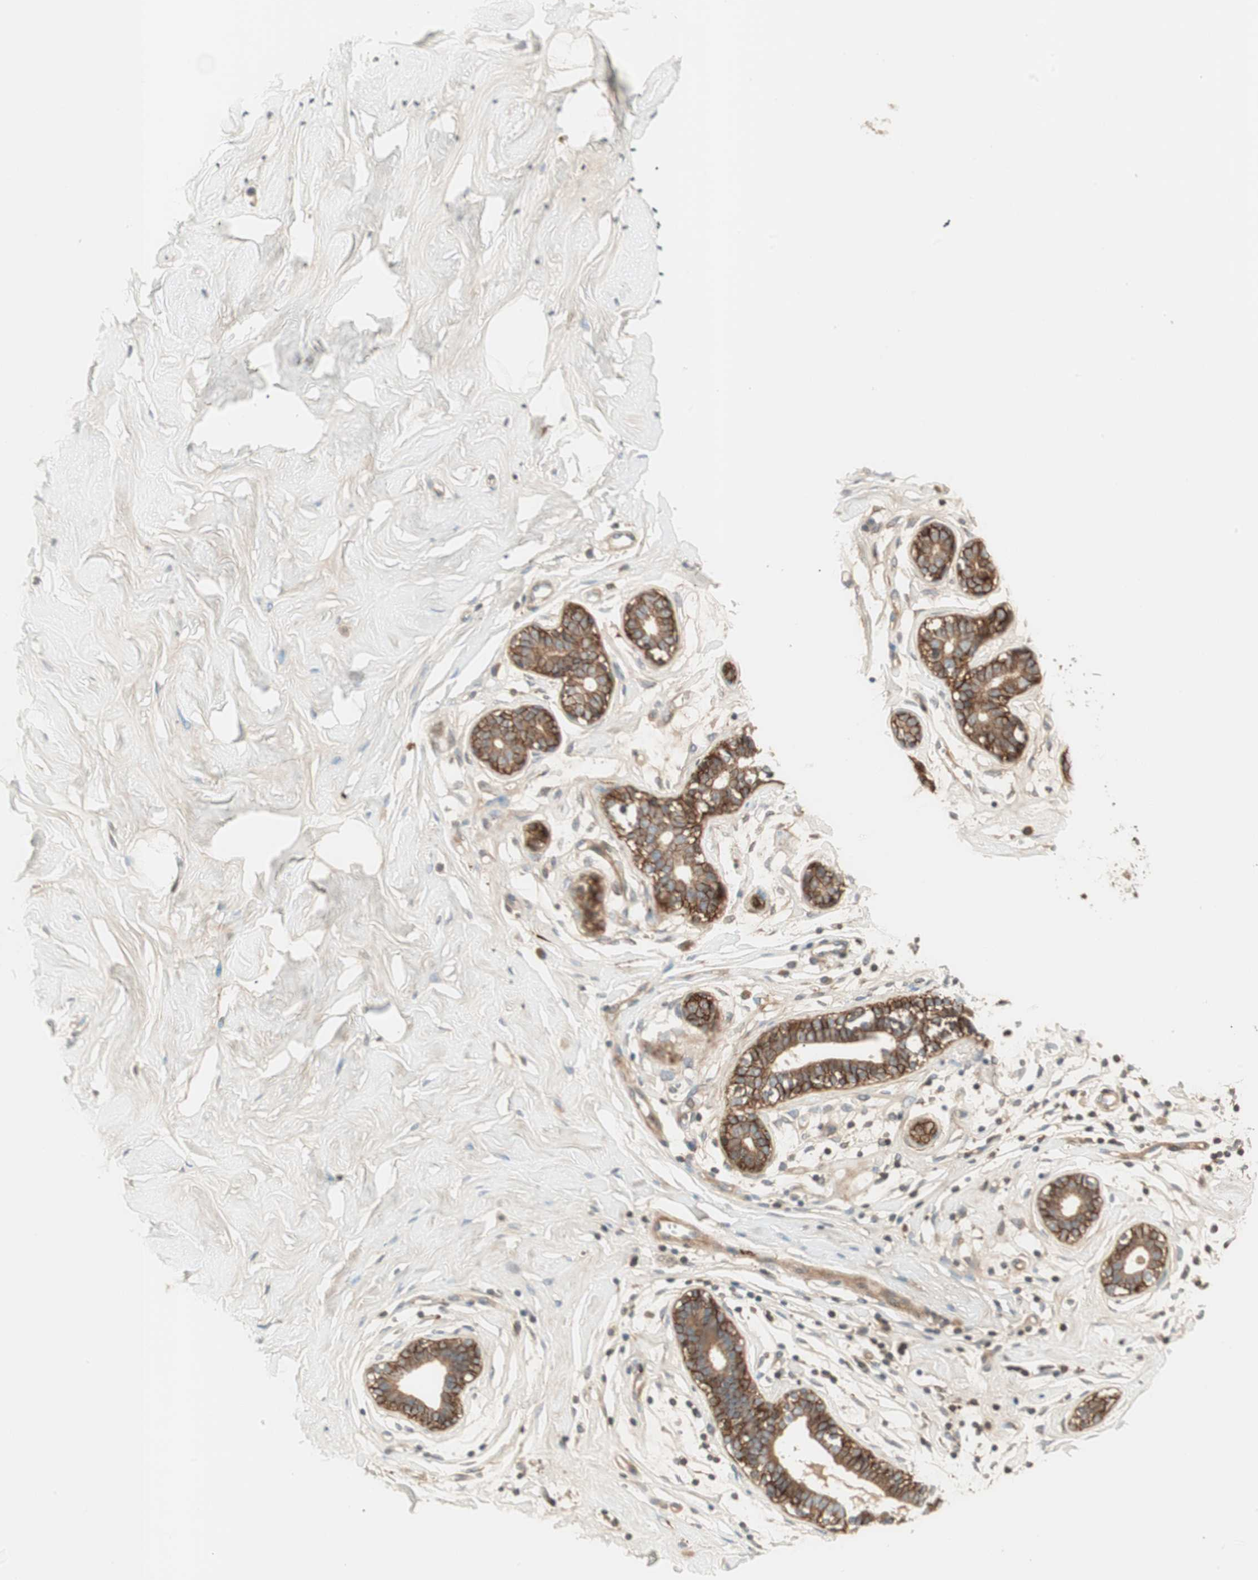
{"staining": {"intensity": "negative", "quantity": "none", "location": "none"}, "tissue": "breast", "cell_type": "Adipocytes", "image_type": "normal", "snomed": [{"axis": "morphology", "description": "Normal tissue, NOS"}, {"axis": "topography", "description": "Breast"}], "caption": "Adipocytes show no significant protein positivity in benign breast. (DAB (3,3'-diaminobenzidine) IHC, high magnification).", "gene": "SFRP1", "patient": {"sex": "female", "age": 23}}